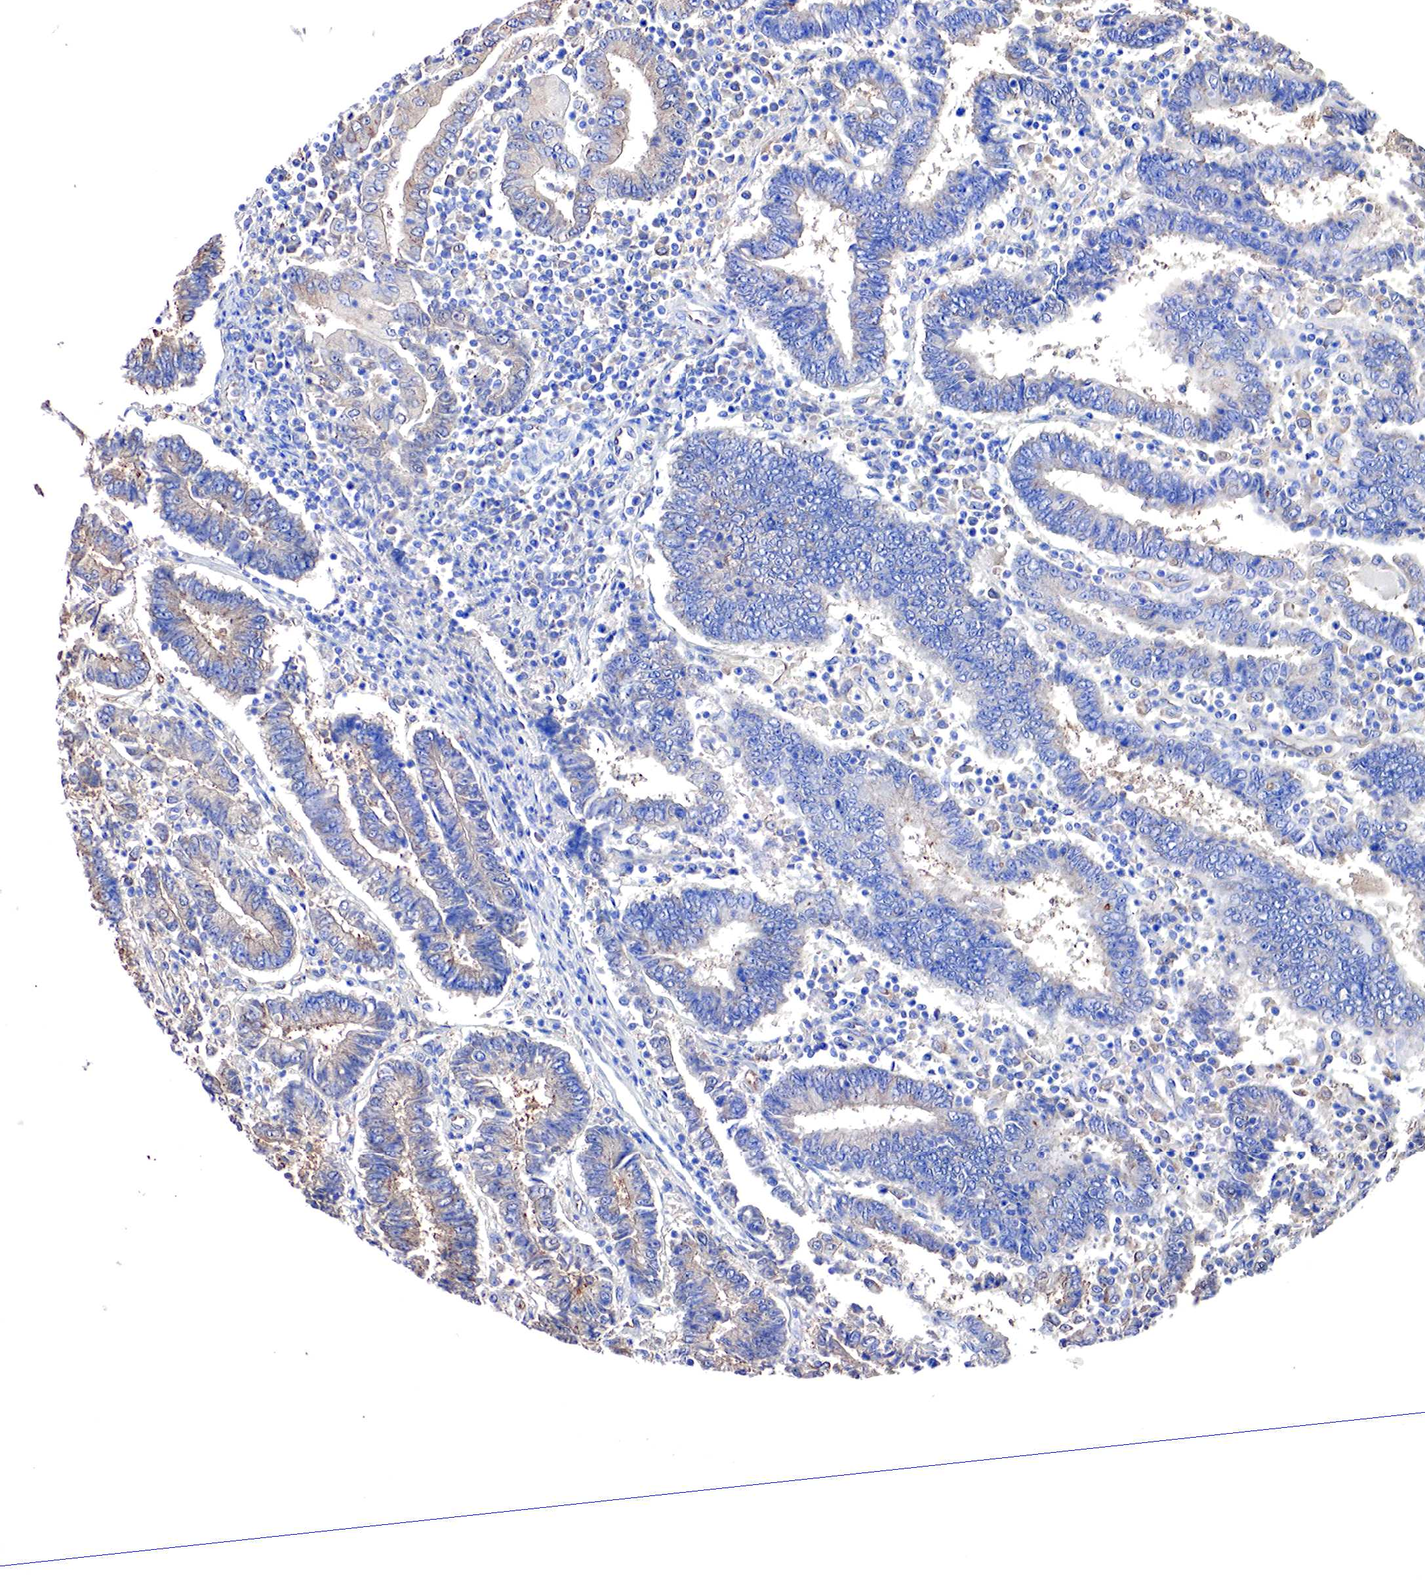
{"staining": {"intensity": "weak", "quantity": "25%-75%", "location": "cytoplasmic/membranous"}, "tissue": "endometrial cancer", "cell_type": "Tumor cells", "image_type": "cancer", "snomed": [{"axis": "morphology", "description": "Adenocarcinoma, NOS"}, {"axis": "topography", "description": "Endometrium"}], "caption": "There is low levels of weak cytoplasmic/membranous staining in tumor cells of endometrial adenocarcinoma, as demonstrated by immunohistochemical staining (brown color).", "gene": "RDX", "patient": {"sex": "female", "age": 75}}